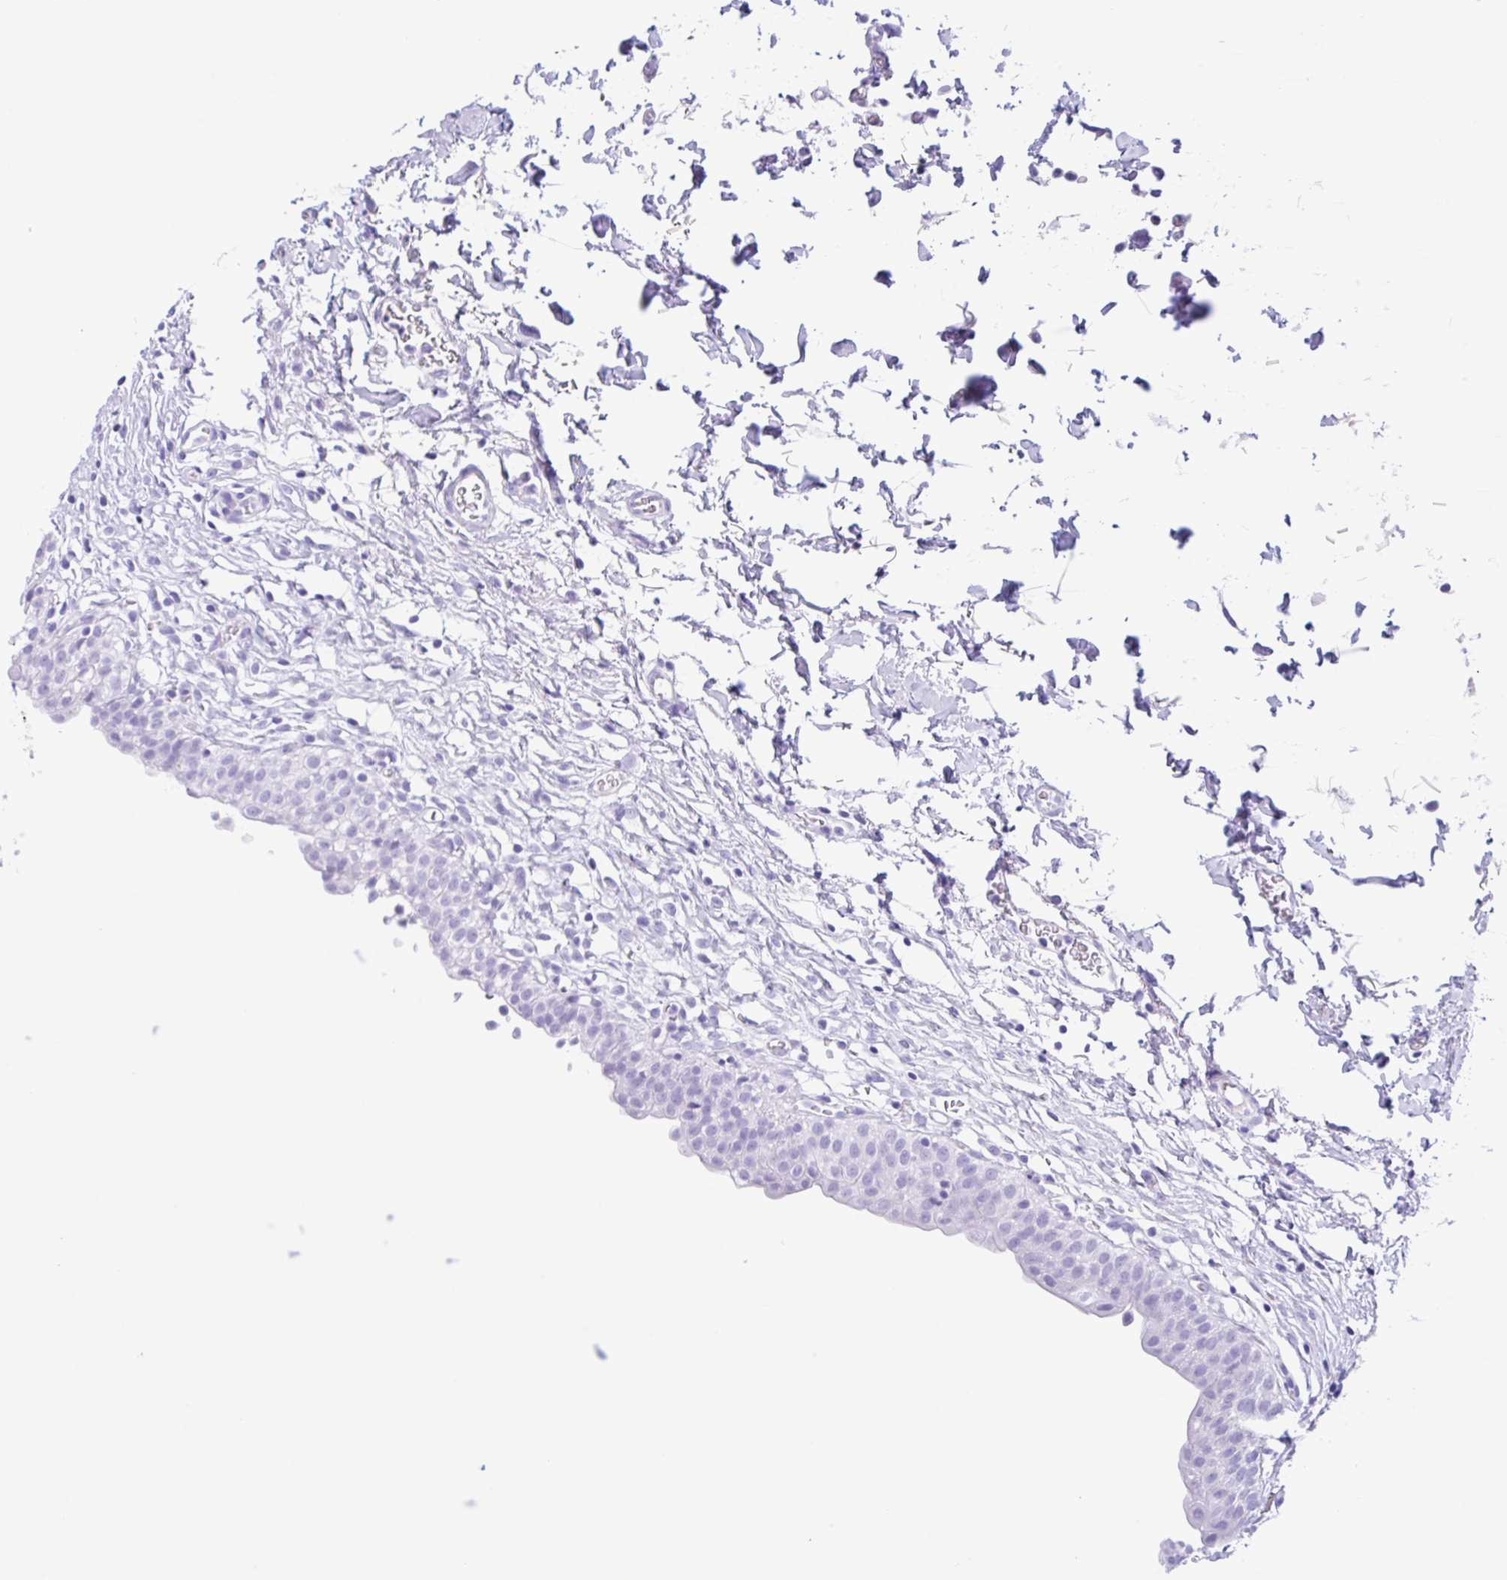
{"staining": {"intensity": "negative", "quantity": "none", "location": "none"}, "tissue": "urinary bladder", "cell_type": "Urothelial cells", "image_type": "normal", "snomed": [{"axis": "morphology", "description": "Normal tissue, NOS"}, {"axis": "topography", "description": "Urinary bladder"}, {"axis": "topography", "description": "Peripheral nerve tissue"}], "caption": "Immunohistochemical staining of benign human urinary bladder demonstrates no significant staining in urothelial cells.", "gene": "CPA1", "patient": {"sex": "male", "age": 55}}